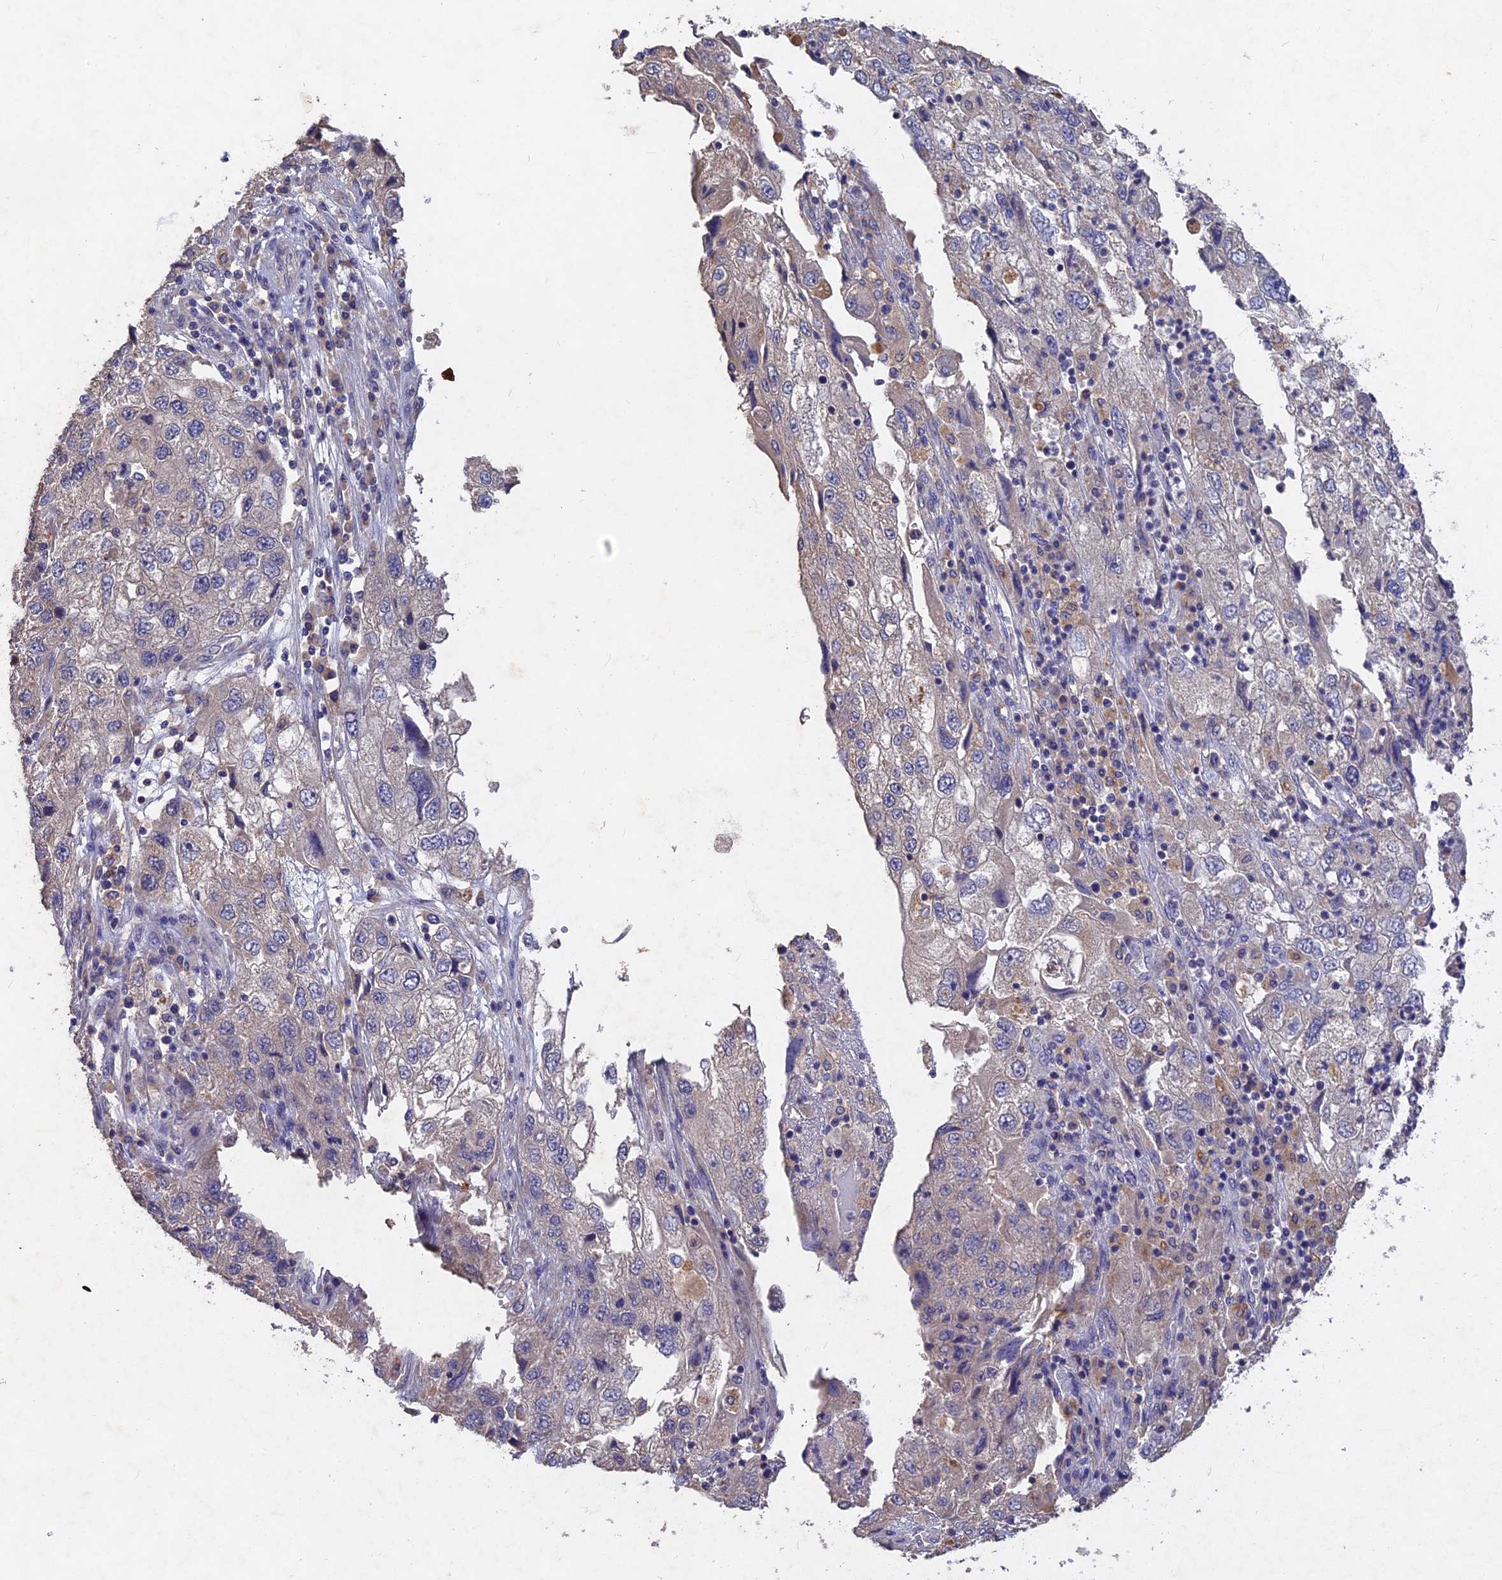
{"staining": {"intensity": "negative", "quantity": "none", "location": "none"}, "tissue": "endometrial cancer", "cell_type": "Tumor cells", "image_type": "cancer", "snomed": [{"axis": "morphology", "description": "Adenocarcinoma, NOS"}, {"axis": "topography", "description": "Endometrium"}], "caption": "The IHC histopathology image has no significant staining in tumor cells of endometrial cancer (adenocarcinoma) tissue.", "gene": "SLC26A4", "patient": {"sex": "female", "age": 49}}